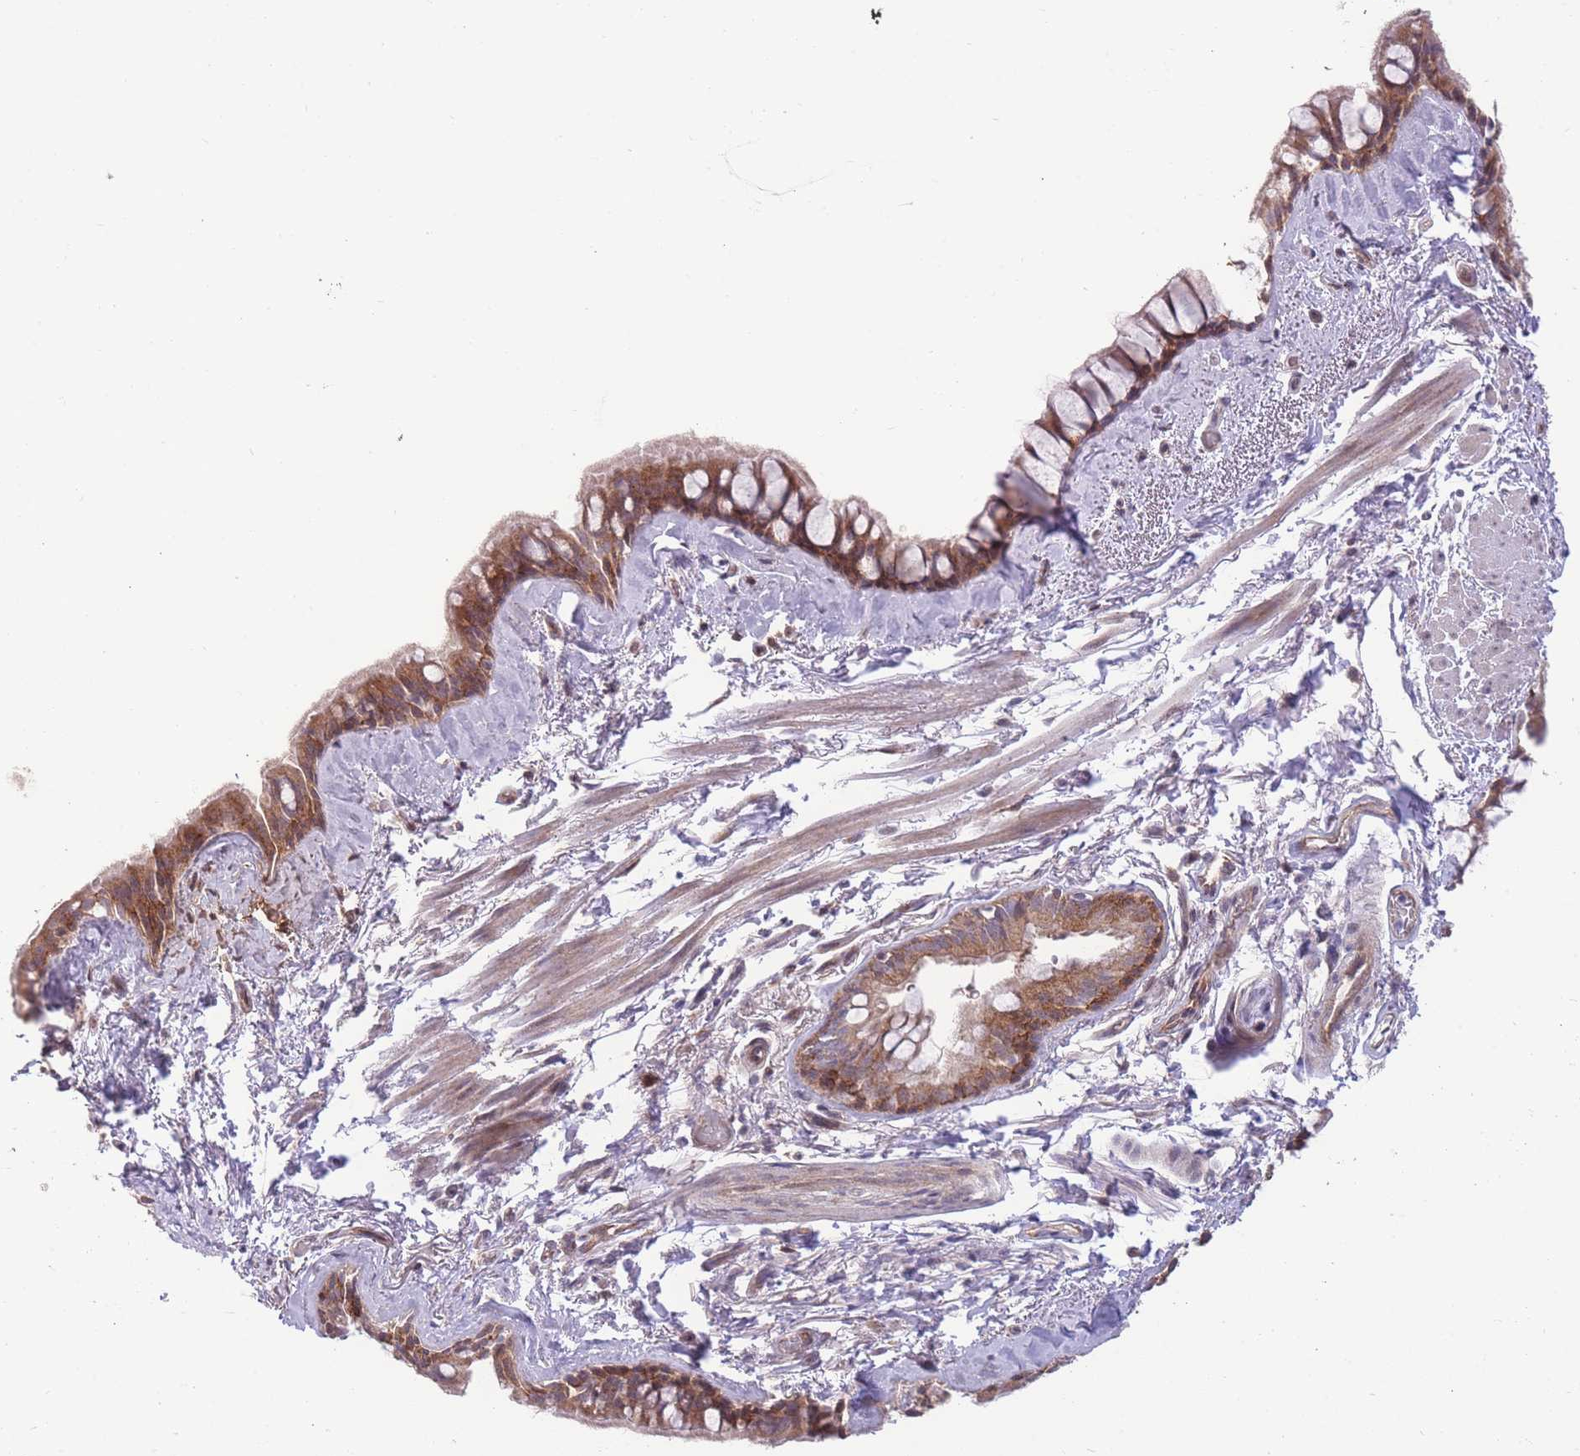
{"staining": {"intensity": "moderate", "quantity": ">75%", "location": "cytoplasmic/membranous"}, "tissue": "bronchus", "cell_type": "Respiratory epithelial cells", "image_type": "normal", "snomed": [{"axis": "morphology", "description": "Normal tissue, NOS"}, {"axis": "topography", "description": "Cartilage tissue"}], "caption": "Immunohistochemical staining of unremarkable human bronchus shows medium levels of moderate cytoplasmic/membranous positivity in about >75% of respiratory epithelial cells.", "gene": "RIC8A", "patient": {"sex": "male", "age": 63}}